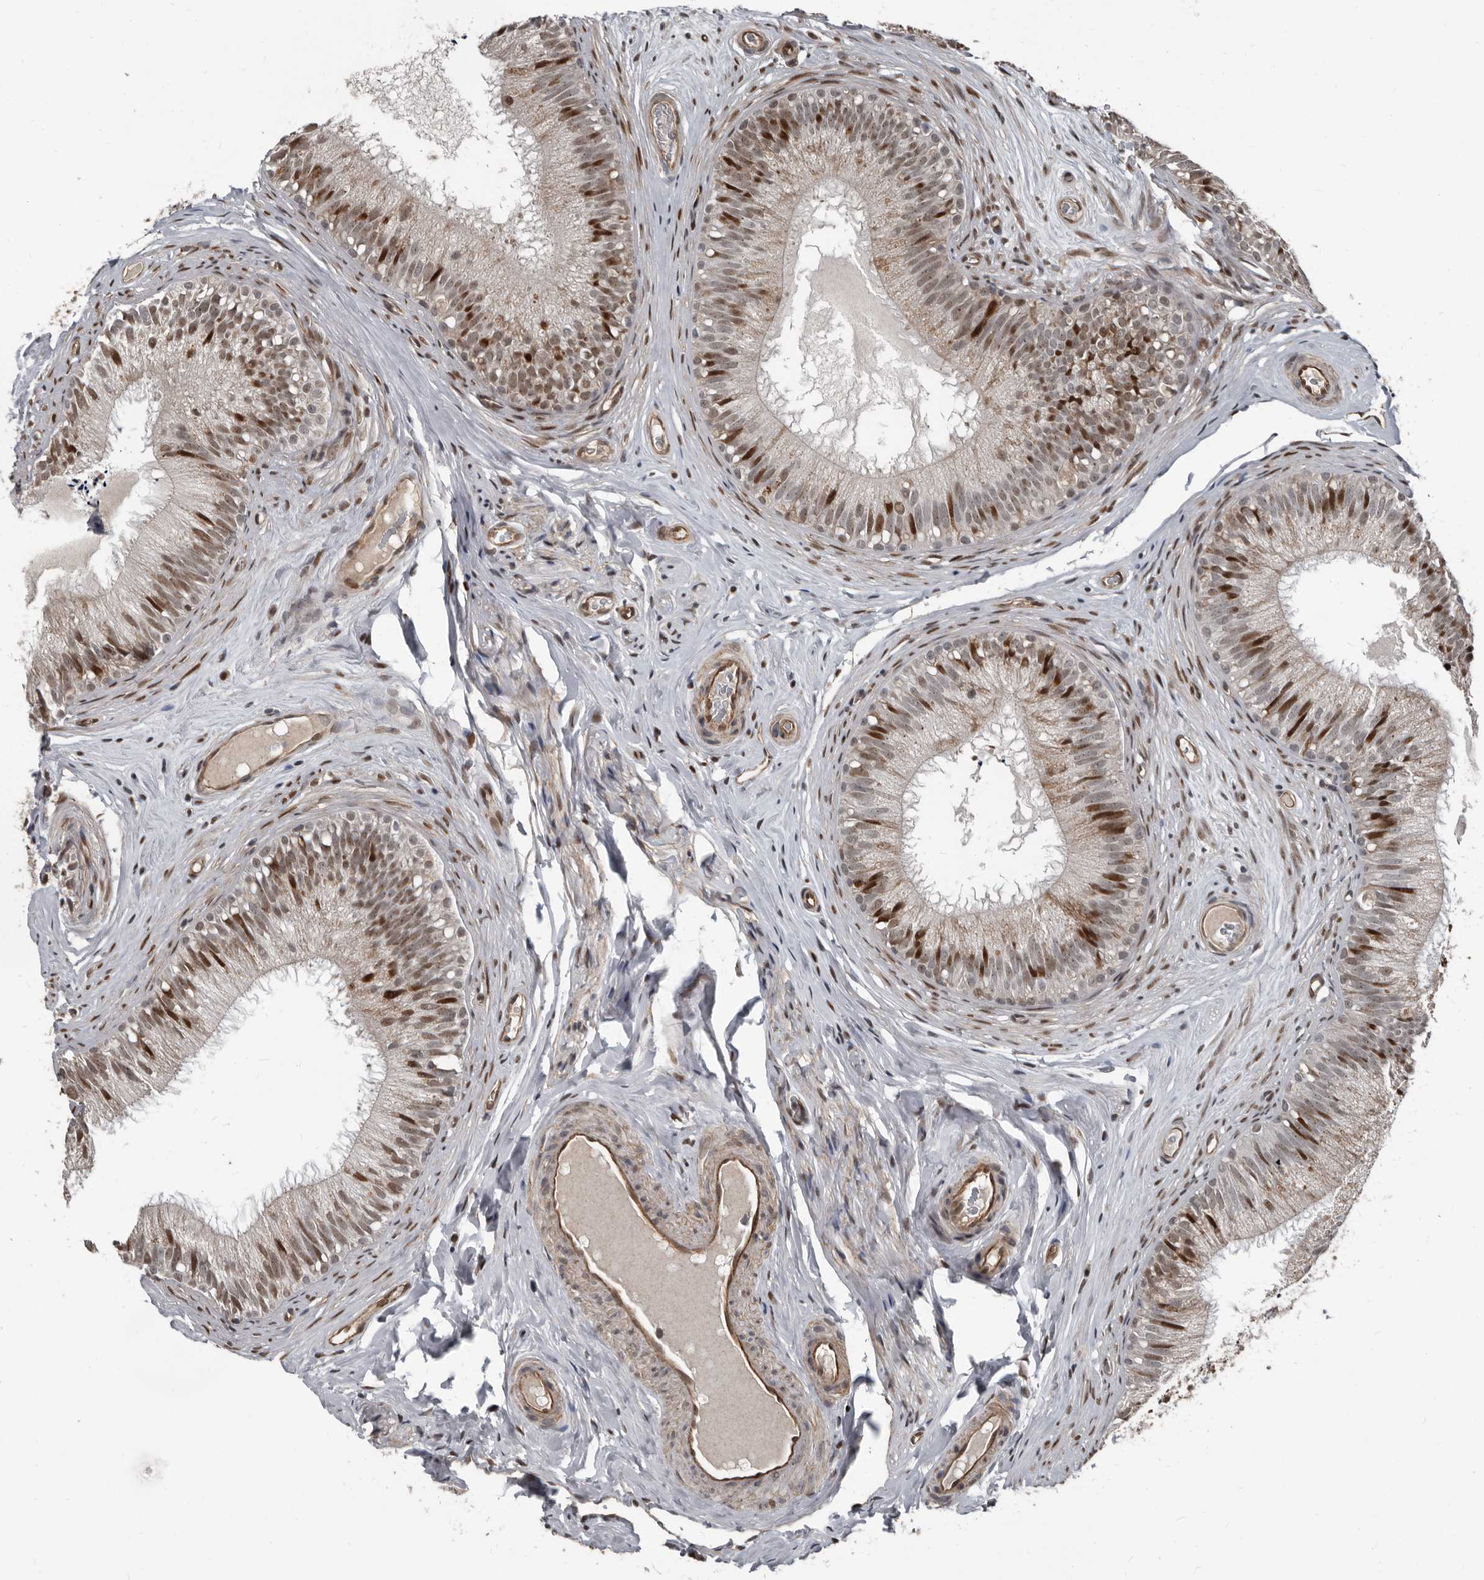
{"staining": {"intensity": "strong", "quantity": "<25%", "location": "nuclear"}, "tissue": "epididymis", "cell_type": "Glandular cells", "image_type": "normal", "snomed": [{"axis": "morphology", "description": "Normal tissue, NOS"}, {"axis": "topography", "description": "Epididymis"}], "caption": "Benign epididymis reveals strong nuclear staining in about <25% of glandular cells, visualized by immunohistochemistry. The protein is shown in brown color, while the nuclei are stained blue.", "gene": "CHD1L", "patient": {"sex": "male", "age": 29}}